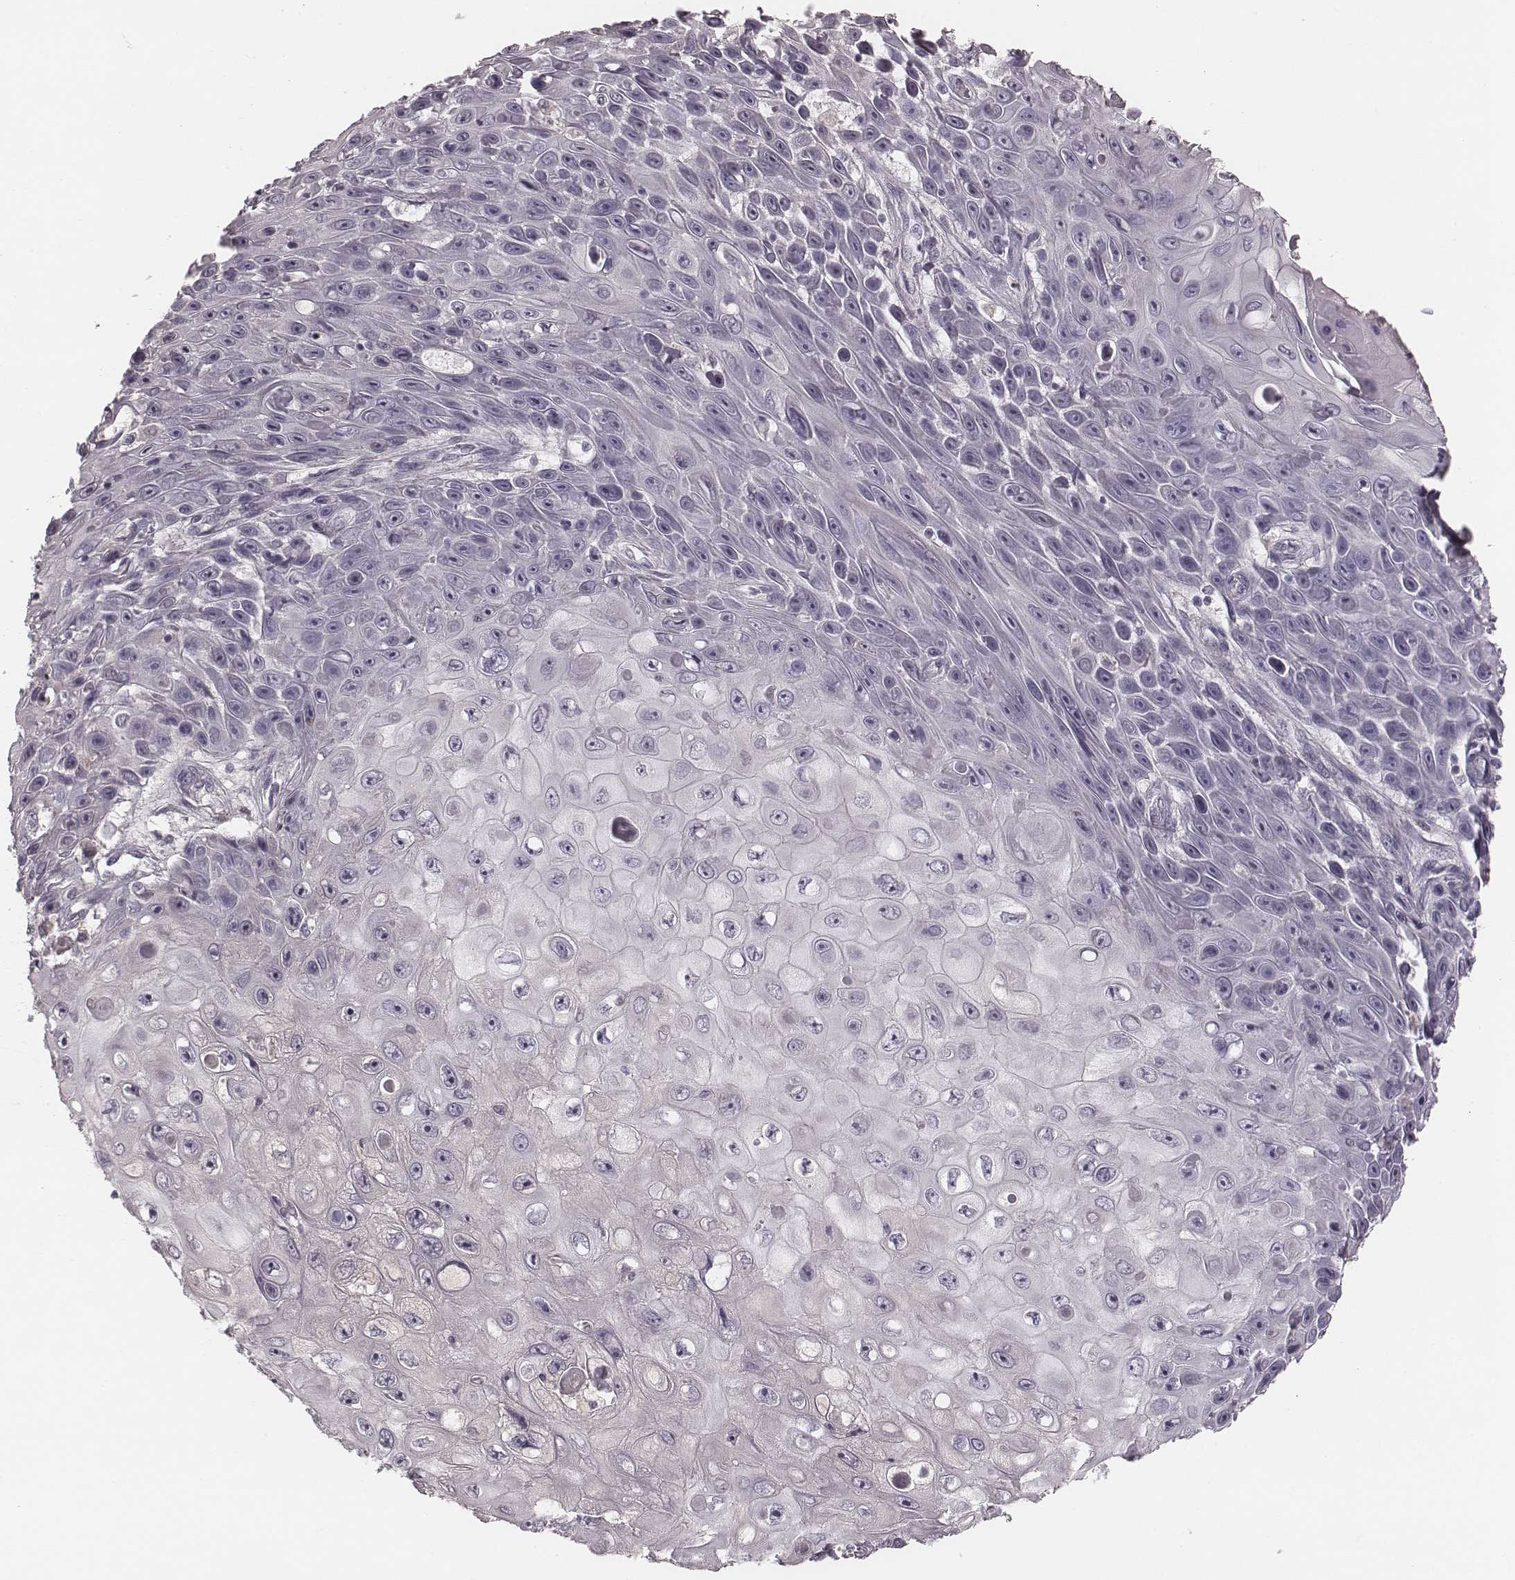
{"staining": {"intensity": "negative", "quantity": "none", "location": "none"}, "tissue": "skin cancer", "cell_type": "Tumor cells", "image_type": "cancer", "snomed": [{"axis": "morphology", "description": "Squamous cell carcinoma, NOS"}, {"axis": "topography", "description": "Skin"}], "caption": "The photomicrograph displays no significant positivity in tumor cells of skin squamous cell carcinoma. (Brightfield microscopy of DAB (3,3'-diaminobenzidine) immunohistochemistry at high magnification).", "gene": "SMIM24", "patient": {"sex": "male", "age": 82}}